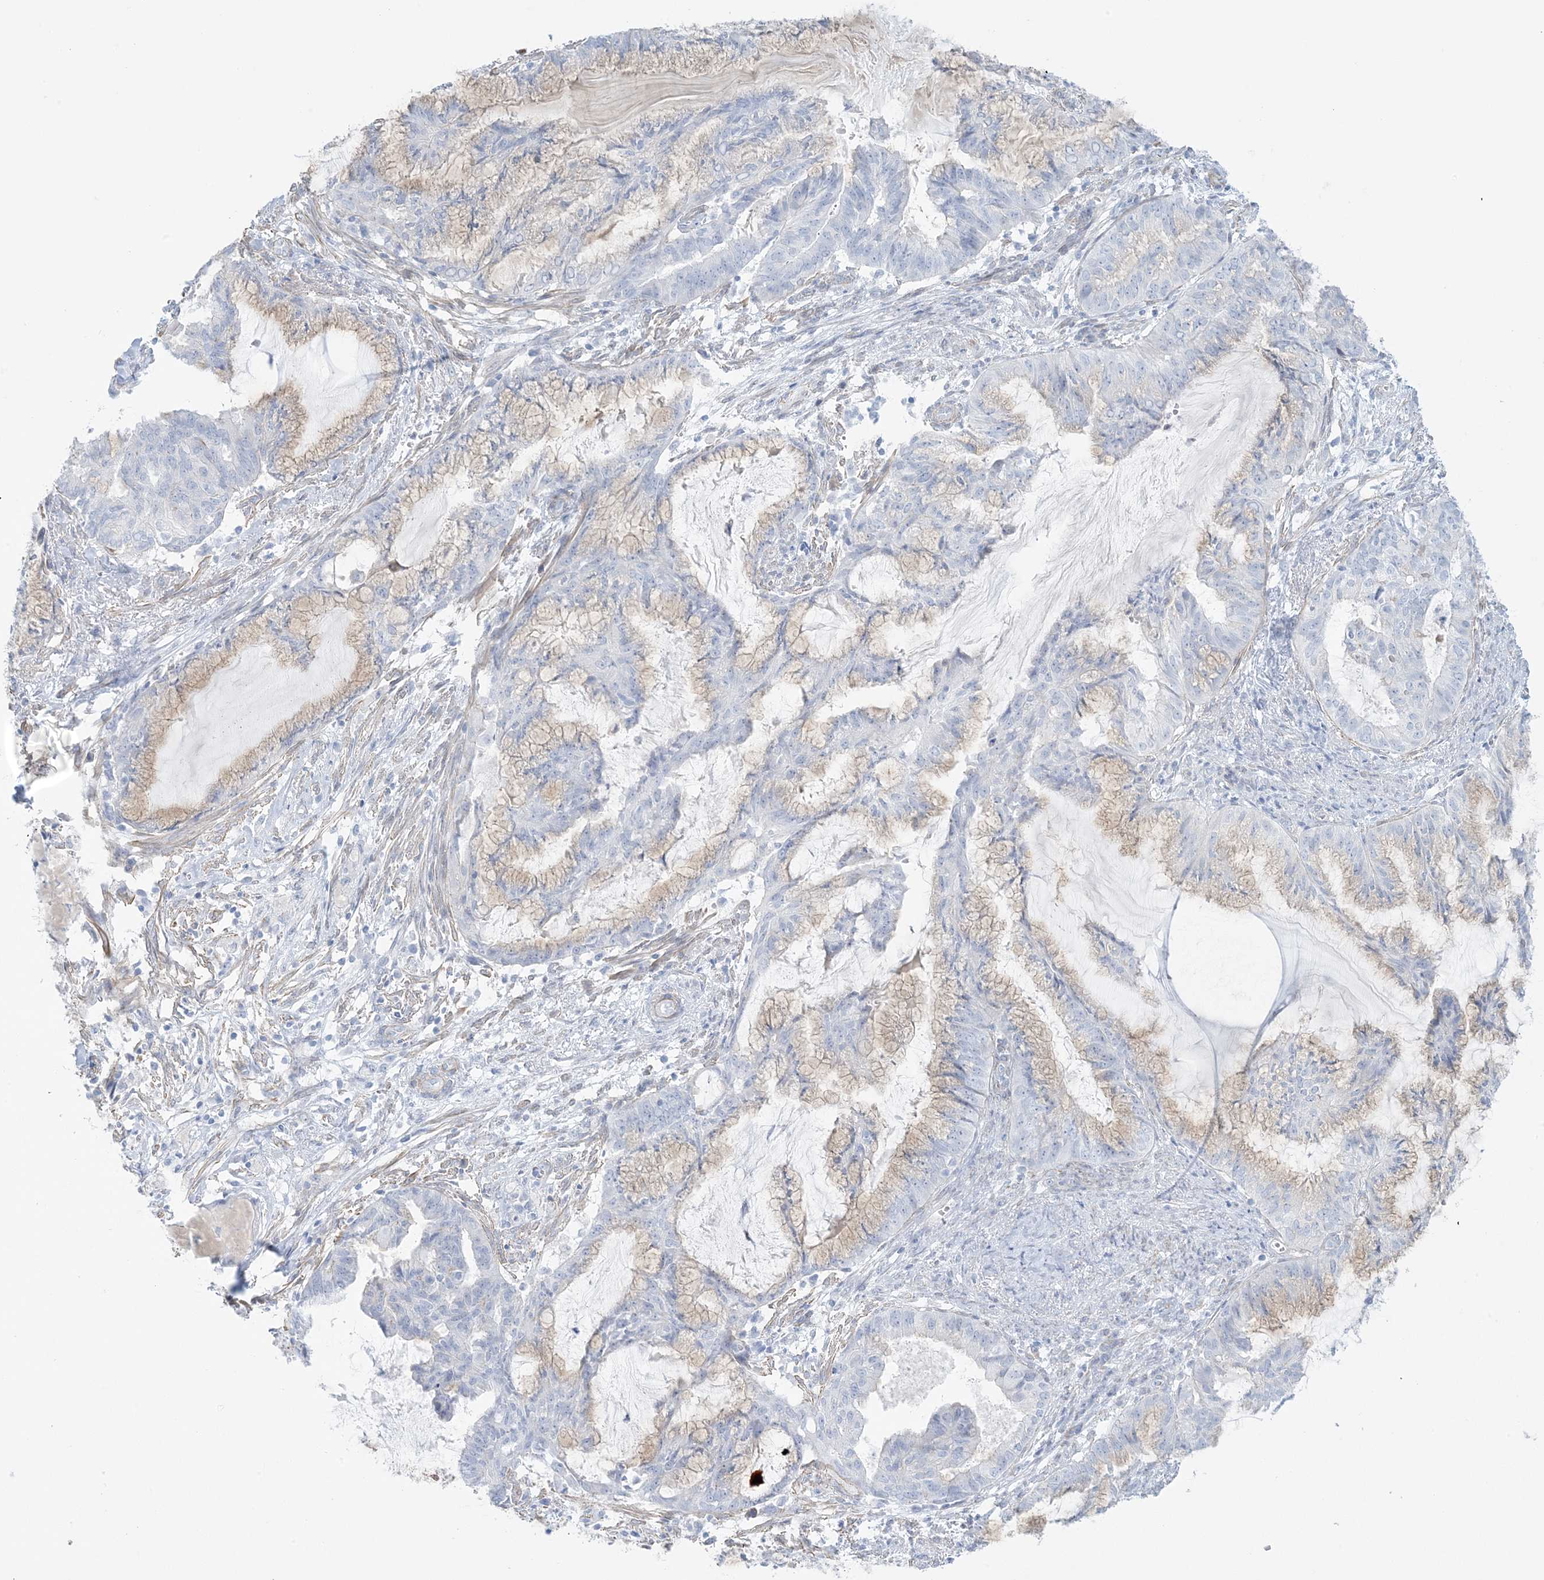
{"staining": {"intensity": "weak", "quantity": "25%-75%", "location": "cytoplasmic/membranous"}, "tissue": "endometrial cancer", "cell_type": "Tumor cells", "image_type": "cancer", "snomed": [{"axis": "morphology", "description": "Adenocarcinoma, NOS"}, {"axis": "topography", "description": "Endometrium"}], "caption": "Endometrial cancer (adenocarcinoma) tissue shows weak cytoplasmic/membranous staining in about 25%-75% of tumor cells", "gene": "AGXT", "patient": {"sex": "female", "age": 86}}